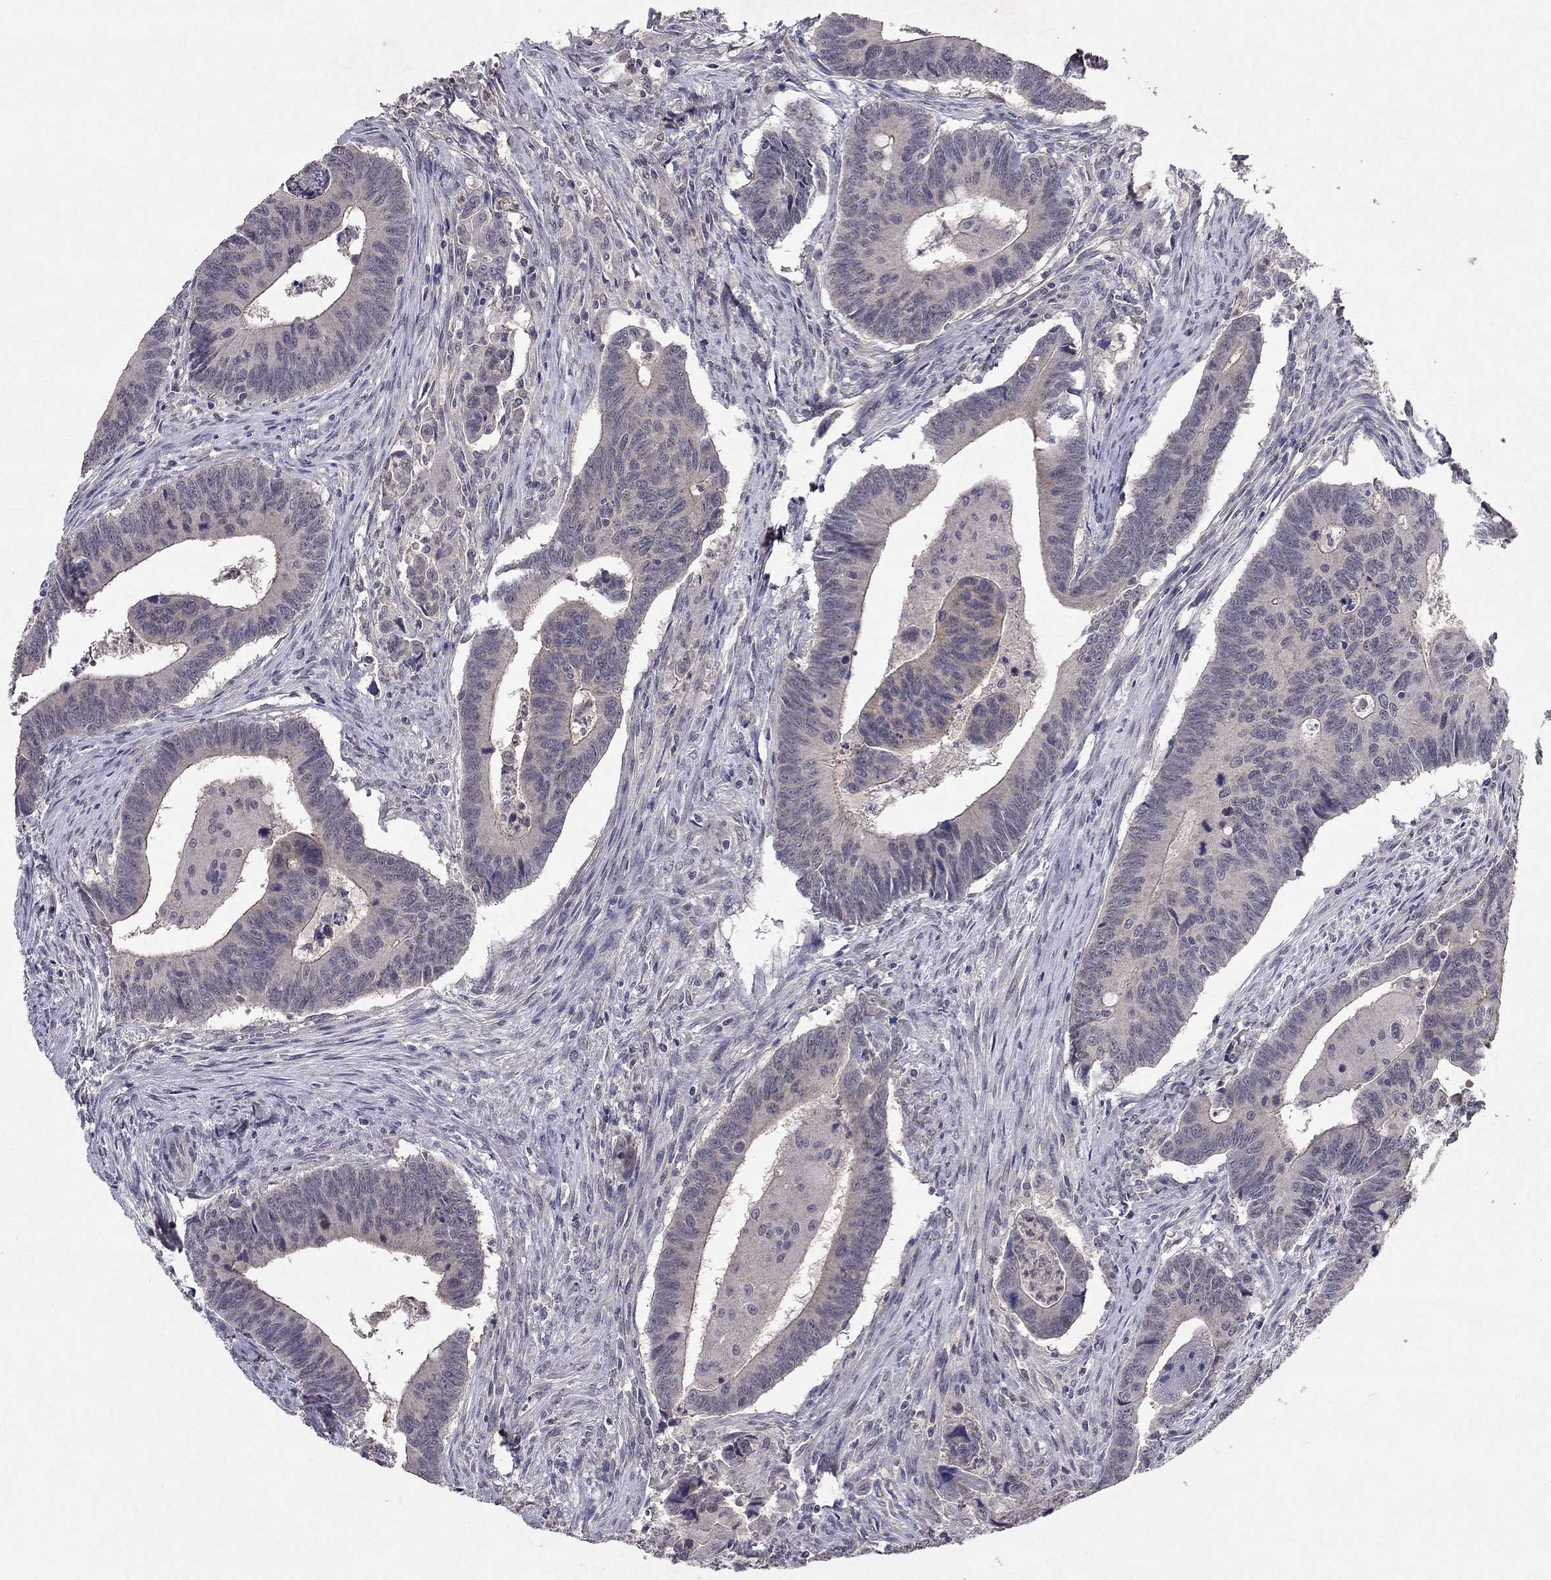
{"staining": {"intensity": "negative", "quantity": "none", "location": "none"}, "tissue": "colorectal cancer", "cell_type": "Tumor cells", "image_type": "cancer", "snomed": [{"axis": "morphology", "description": "Adenocarcinoma, NOS"}, {"axis": "topography", "description": "Rectum"}], "caption": "Image shows no protein expression in tumor cells of colorectal cancer (adenocarcinoma) tissue.", "gene": "ESR2", "patient": {"sex": "male", "age": 67}}